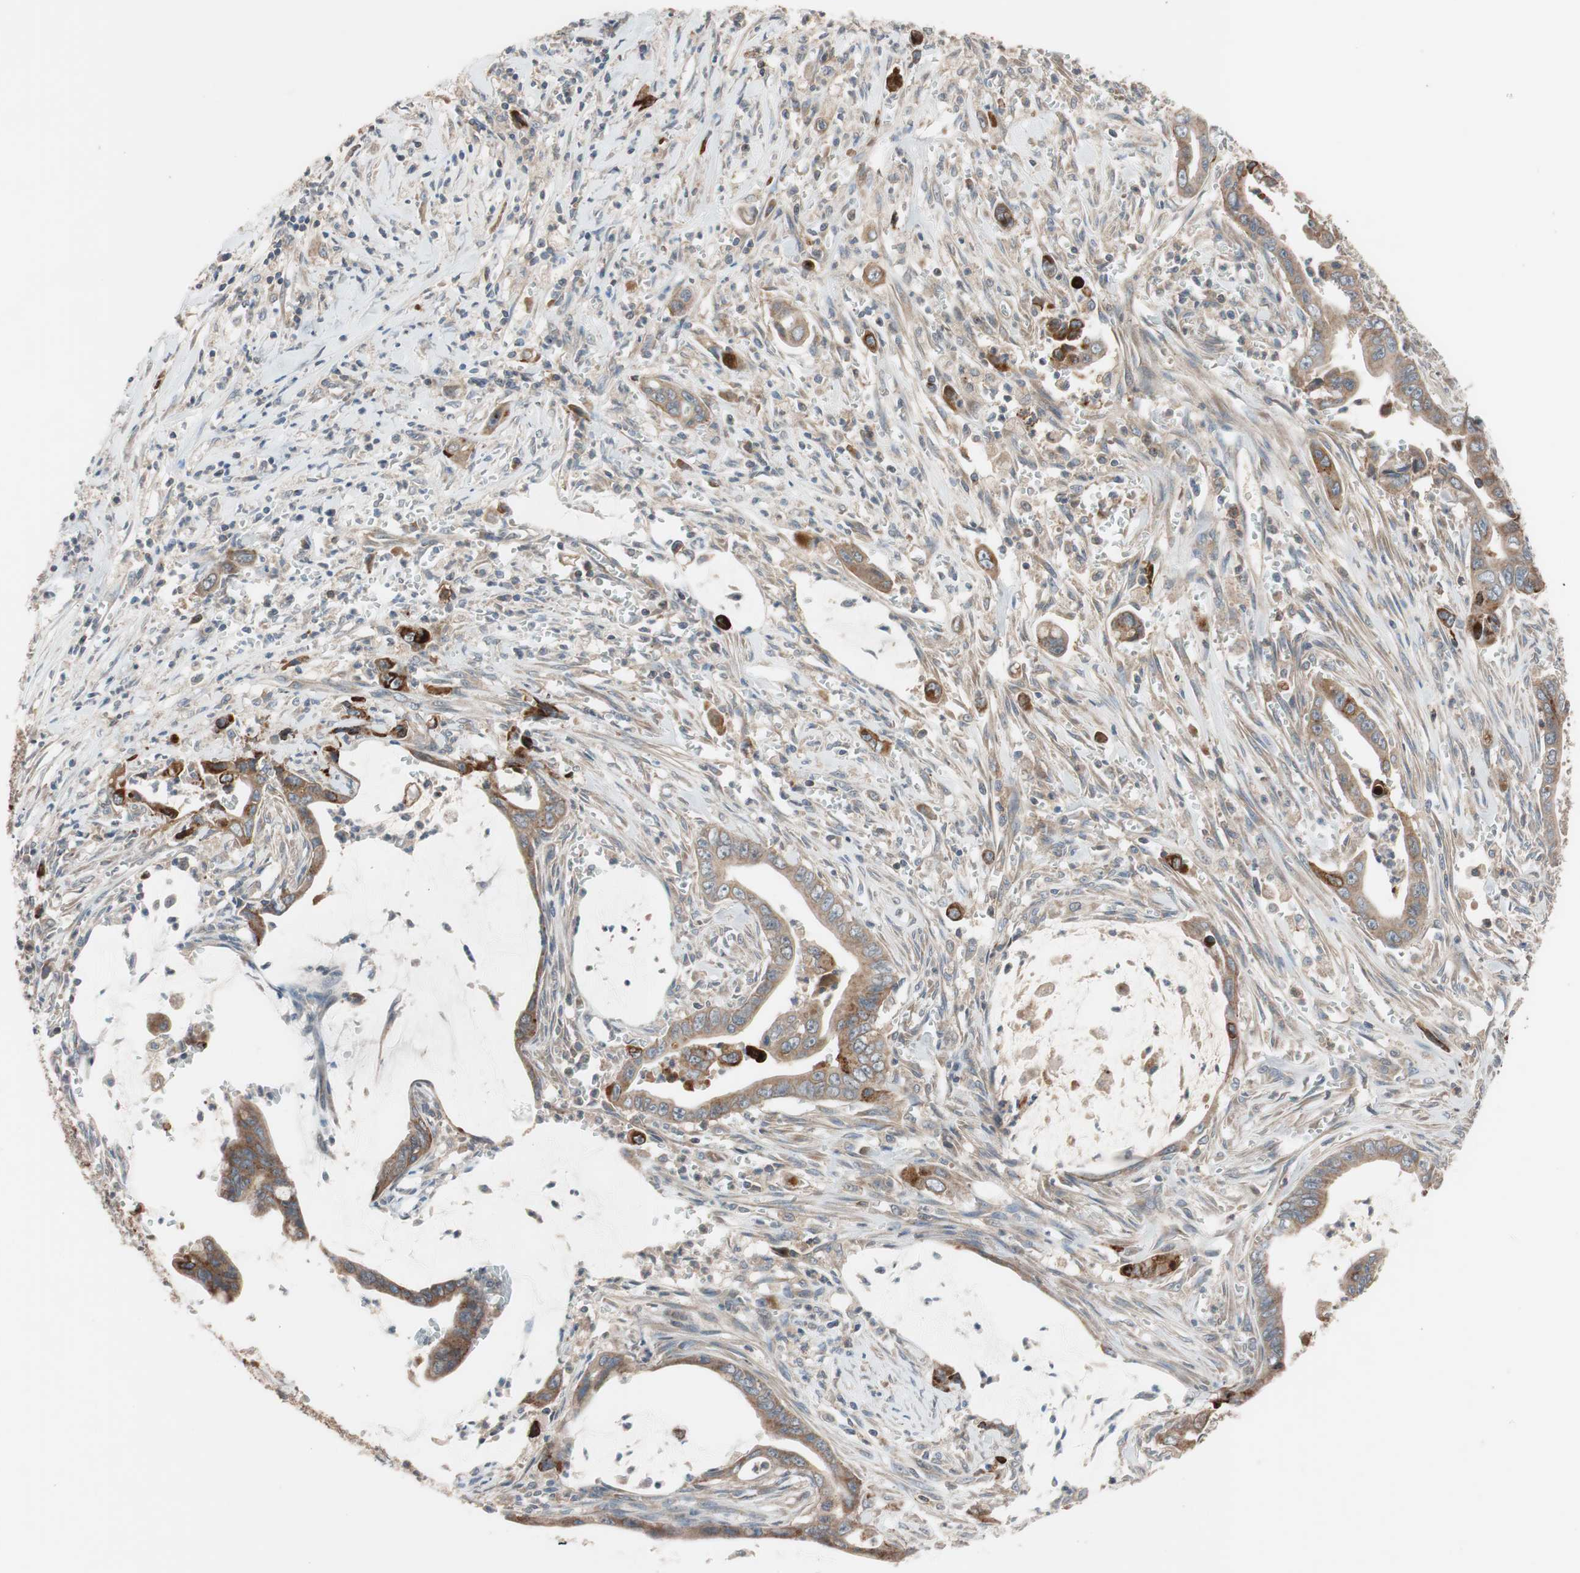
{"staining": {"intensity": "moderate", "quantity": ">75%", "location": "cytoplasmic/membranous"}, "tissue": "pancreatic cancer", "cell_type": "Tumor cells", "image_type": "cancer", "snomed": [{"axis": "morphology", "description": "Adenocarcinoma, NOS"}, {"axis": "topography", "description": "Pancreas"}], "caption": "This image shows immunohistochemistry staining of human pancreatic cancer (adenocarcinoma), with medium moderate cytoplasmic/membranous staining in approximately >75% of tumor cells.", "gene": "SDC4", "patient": {"sex": "male", "age": 59}}